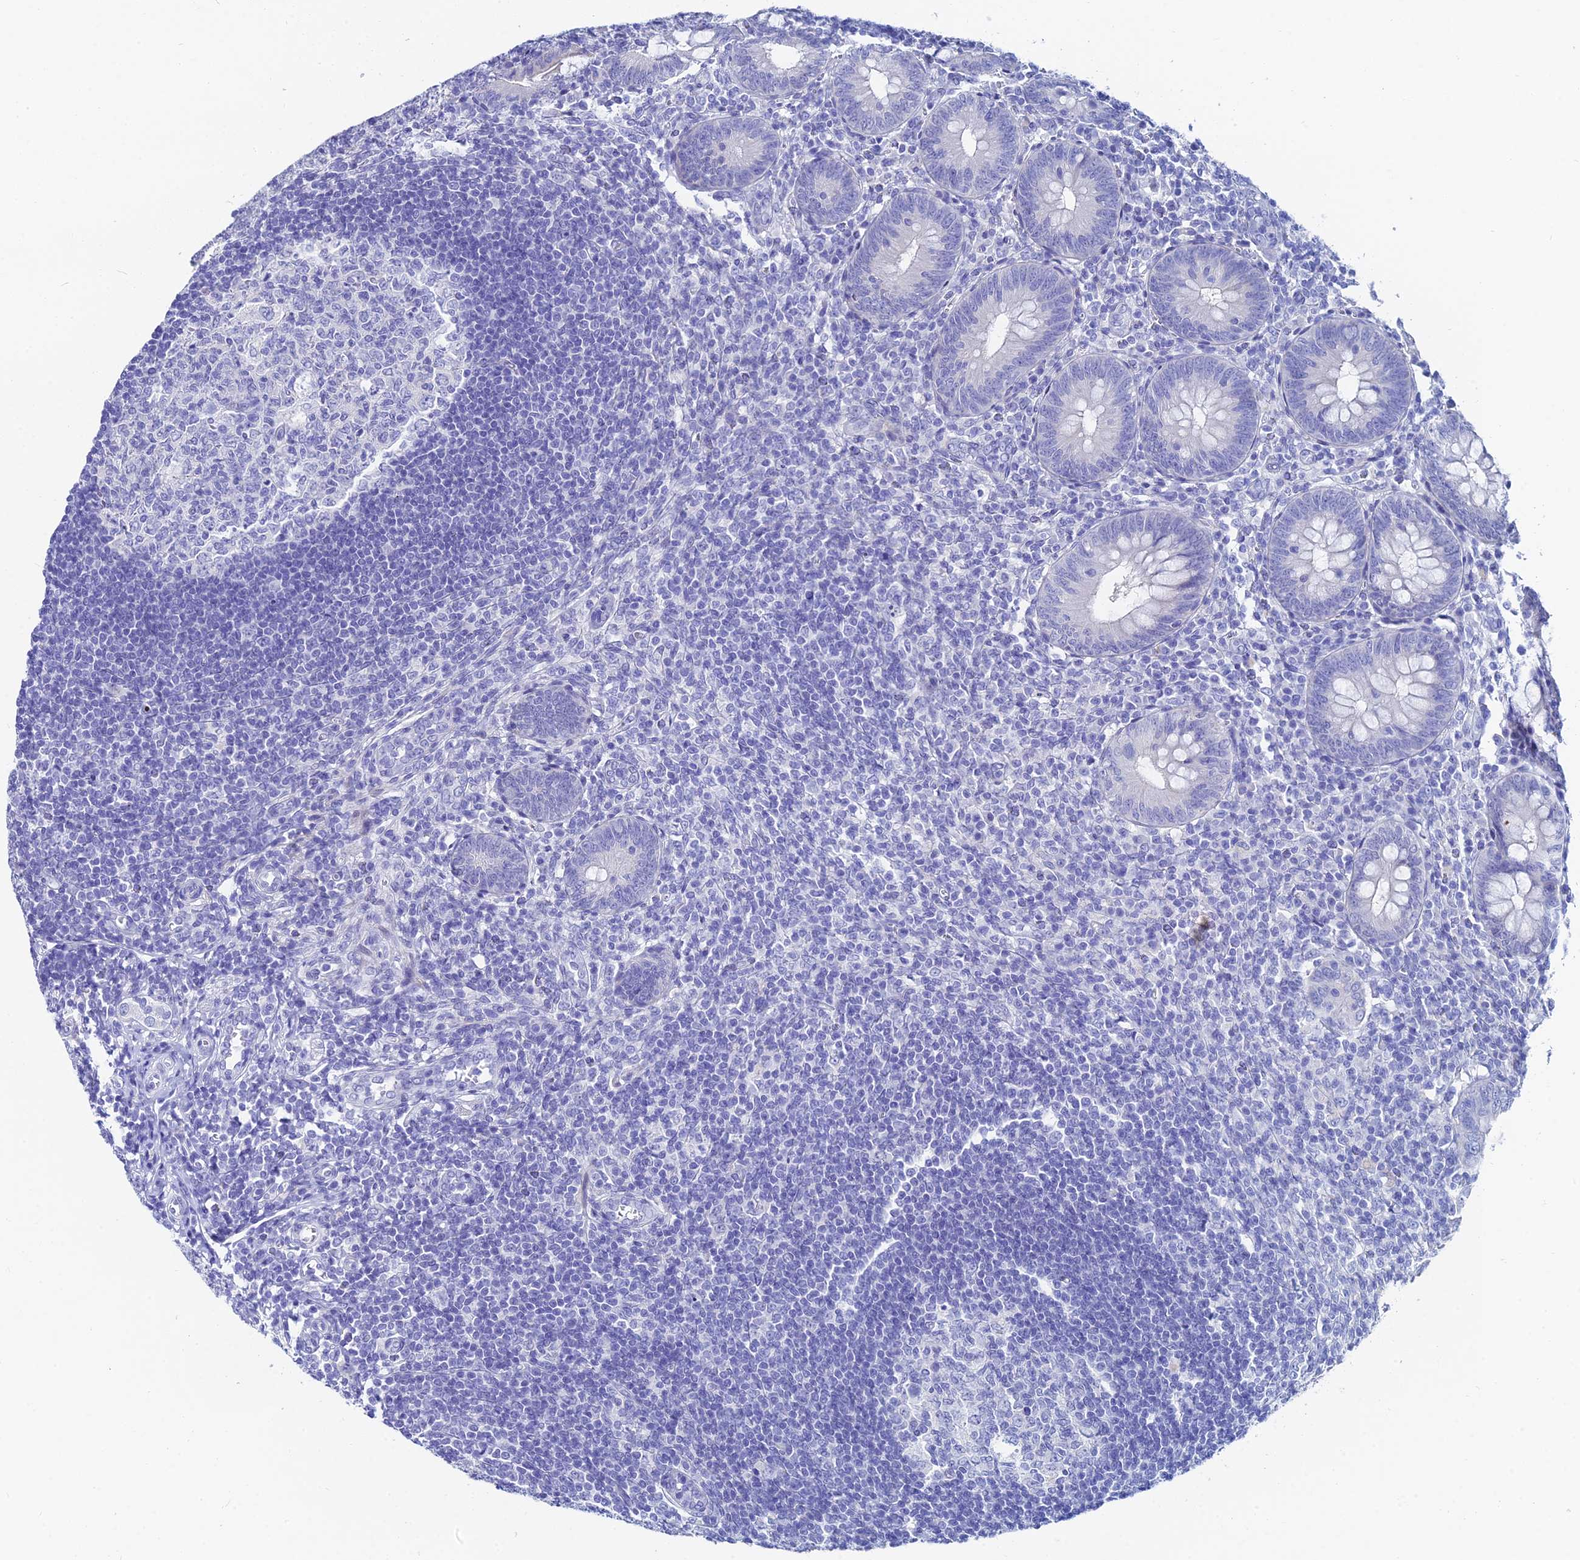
{"staining": {"intensity": "negative", "quantity": "none", "location": "none"}, "tissue": "appendix", "cell_type": "Glandular cells", "image_type": "normal", "snomed": [{"axis": "morphology", "description": "Normal tissue, NOS"}, {"axis": "topography", "description": "Appendix"}], "caption": "Immunohistochemistry histopathology image of unremarkable appendix: appendix stained with DAB (3,3'-diaminobenzidine) demonstrates no significant protein expression in glandular cells. The staining was performed using DAB (3,3'-diaminobenzidine) to visualize the protein expression in brown, while the nuclei were stained in blue with hematoxylin (Magnification: 20x).", "gene": "HSPA1L", "patient": {"sex": "male", "age": 14}}